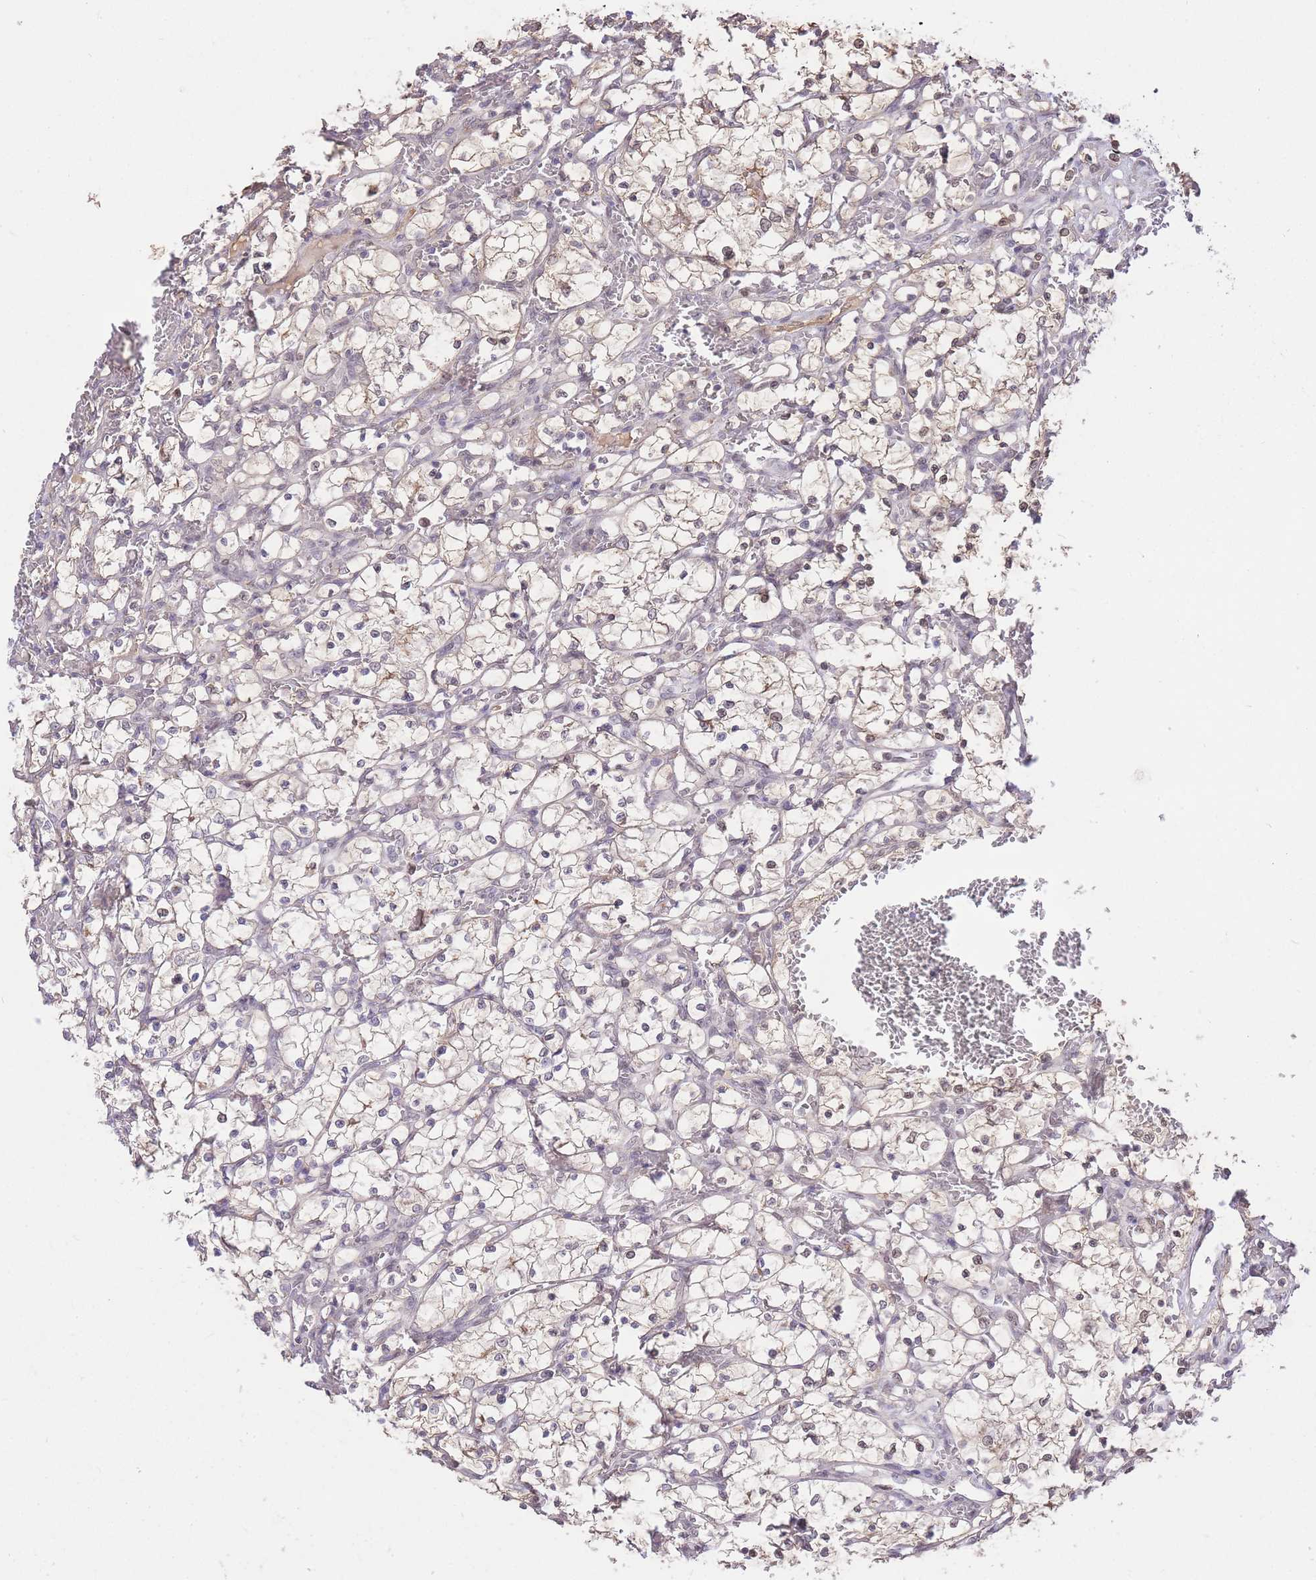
{"staining": {"intensity": "weak", "quantity": "<25%", "location": "nuclear"}, "tissue": "renal cancer", "cell_type": "Tumor cells", "image_type": "cancer", "snomed": [{"axis": "morphology", "description": "Adenocarcinoma, NOS"}, {"axis": "topography", "description": "Kidney"}], "caption": "A high-resolution photomicrograph shows immunohistochemistry (IHC) staining of renal cancer (adenocarcinoma), which displays no significant staining in tumor cells. The staining was performed using DAB to visualize the protein expression in brown, while the nuclei were stained in blue with hematoxylin (Magnification: 20x).", "gene": "UBXN7", "patient": {"sex": "female", "age": 69}}